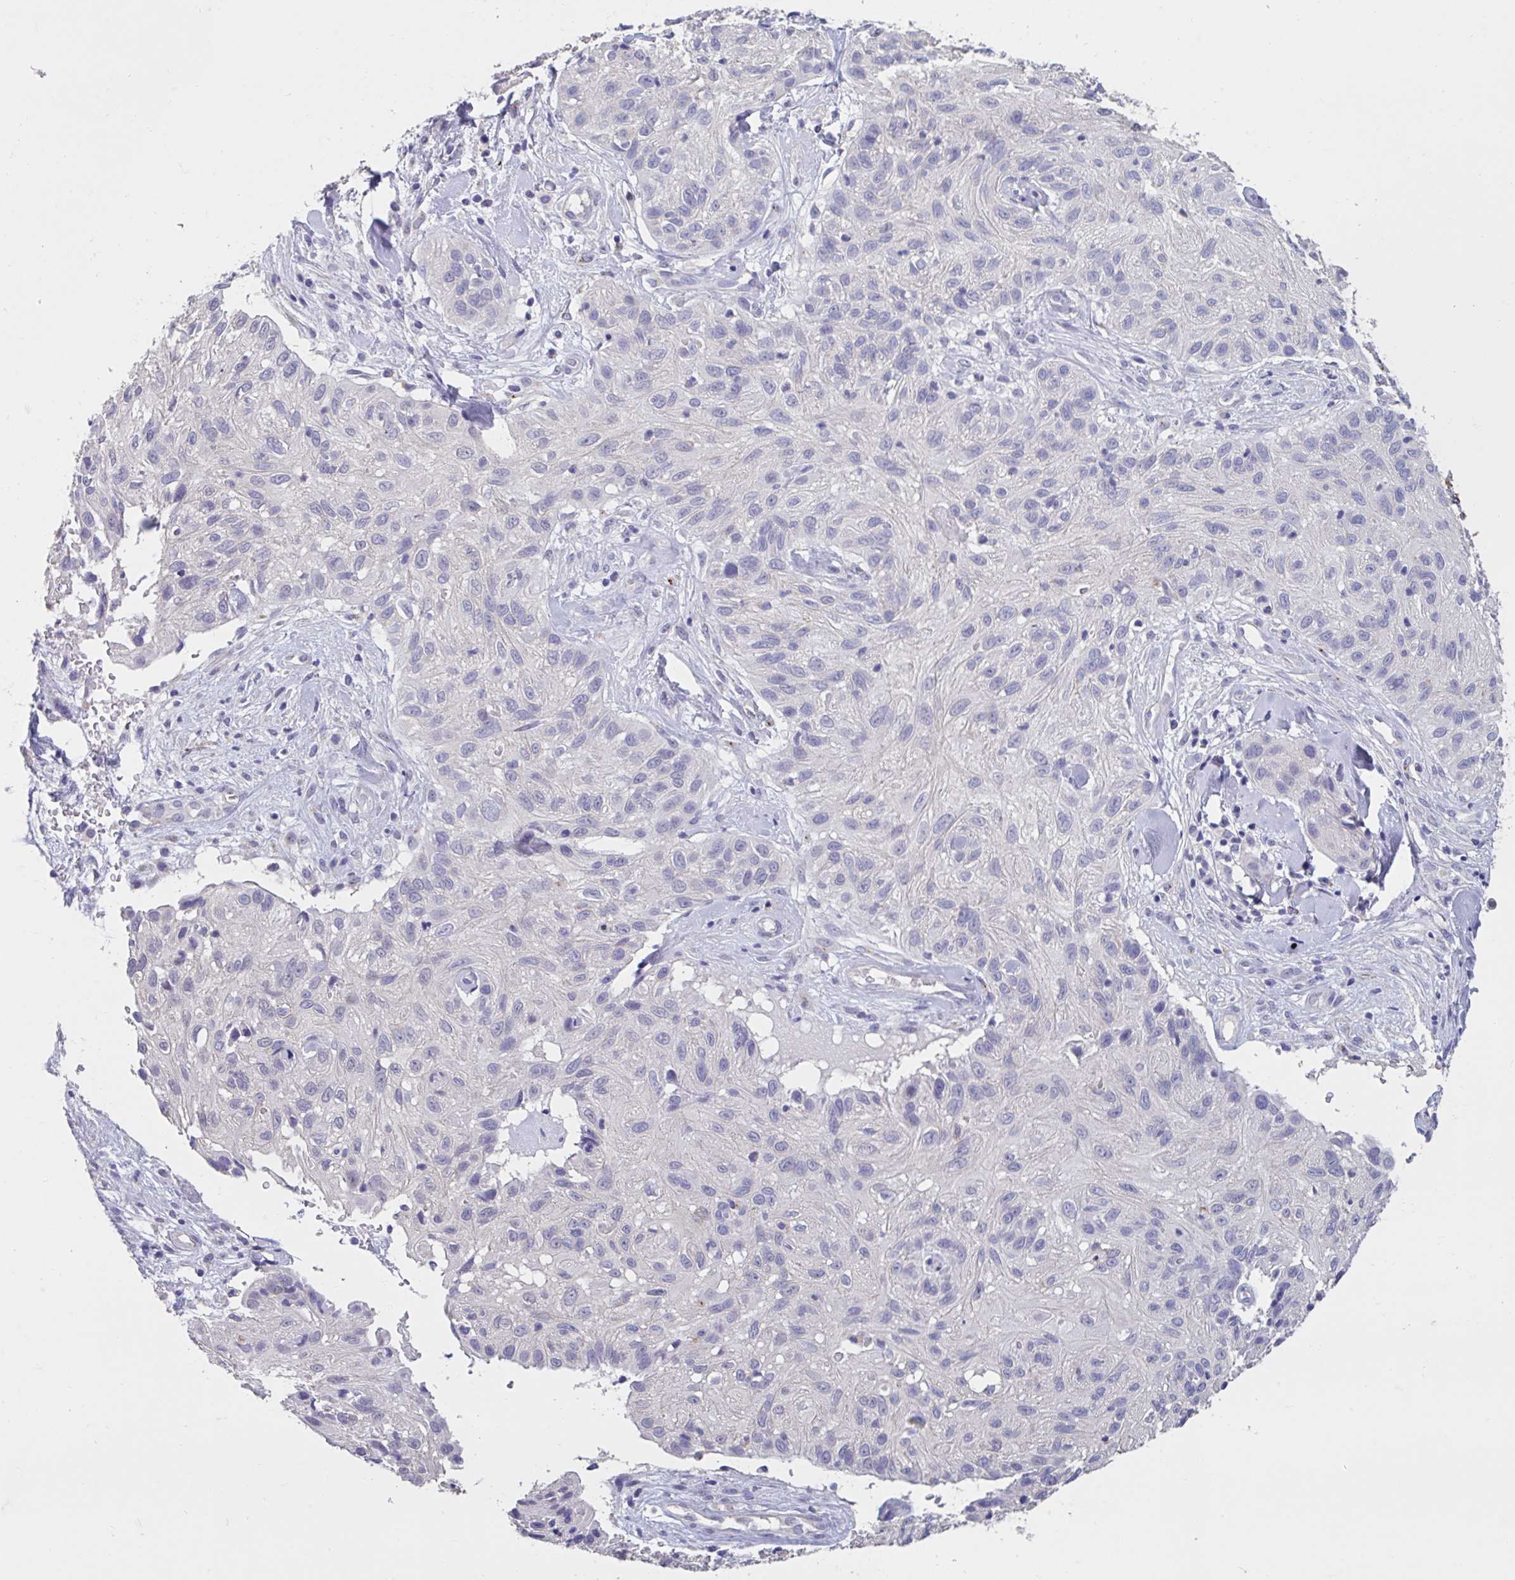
{"staining": {"intensity": "negative", "quantity": "none", "location": "none"}, "tissue": "skin cancer", "cell_type": "Tumor cells", "image_type": "cancer", "snomed": [{"axis": "morphology", "description": "Squamous cell carcinoma, NOS"}, {"axis": "topography", "description": "Skin"}], "caption": "The photomicrograph shows no staining of tumor cells in skin squamous cell carcinoma.", "gene": "GPR162", "patient": {"sex": "male", "age": 82}}